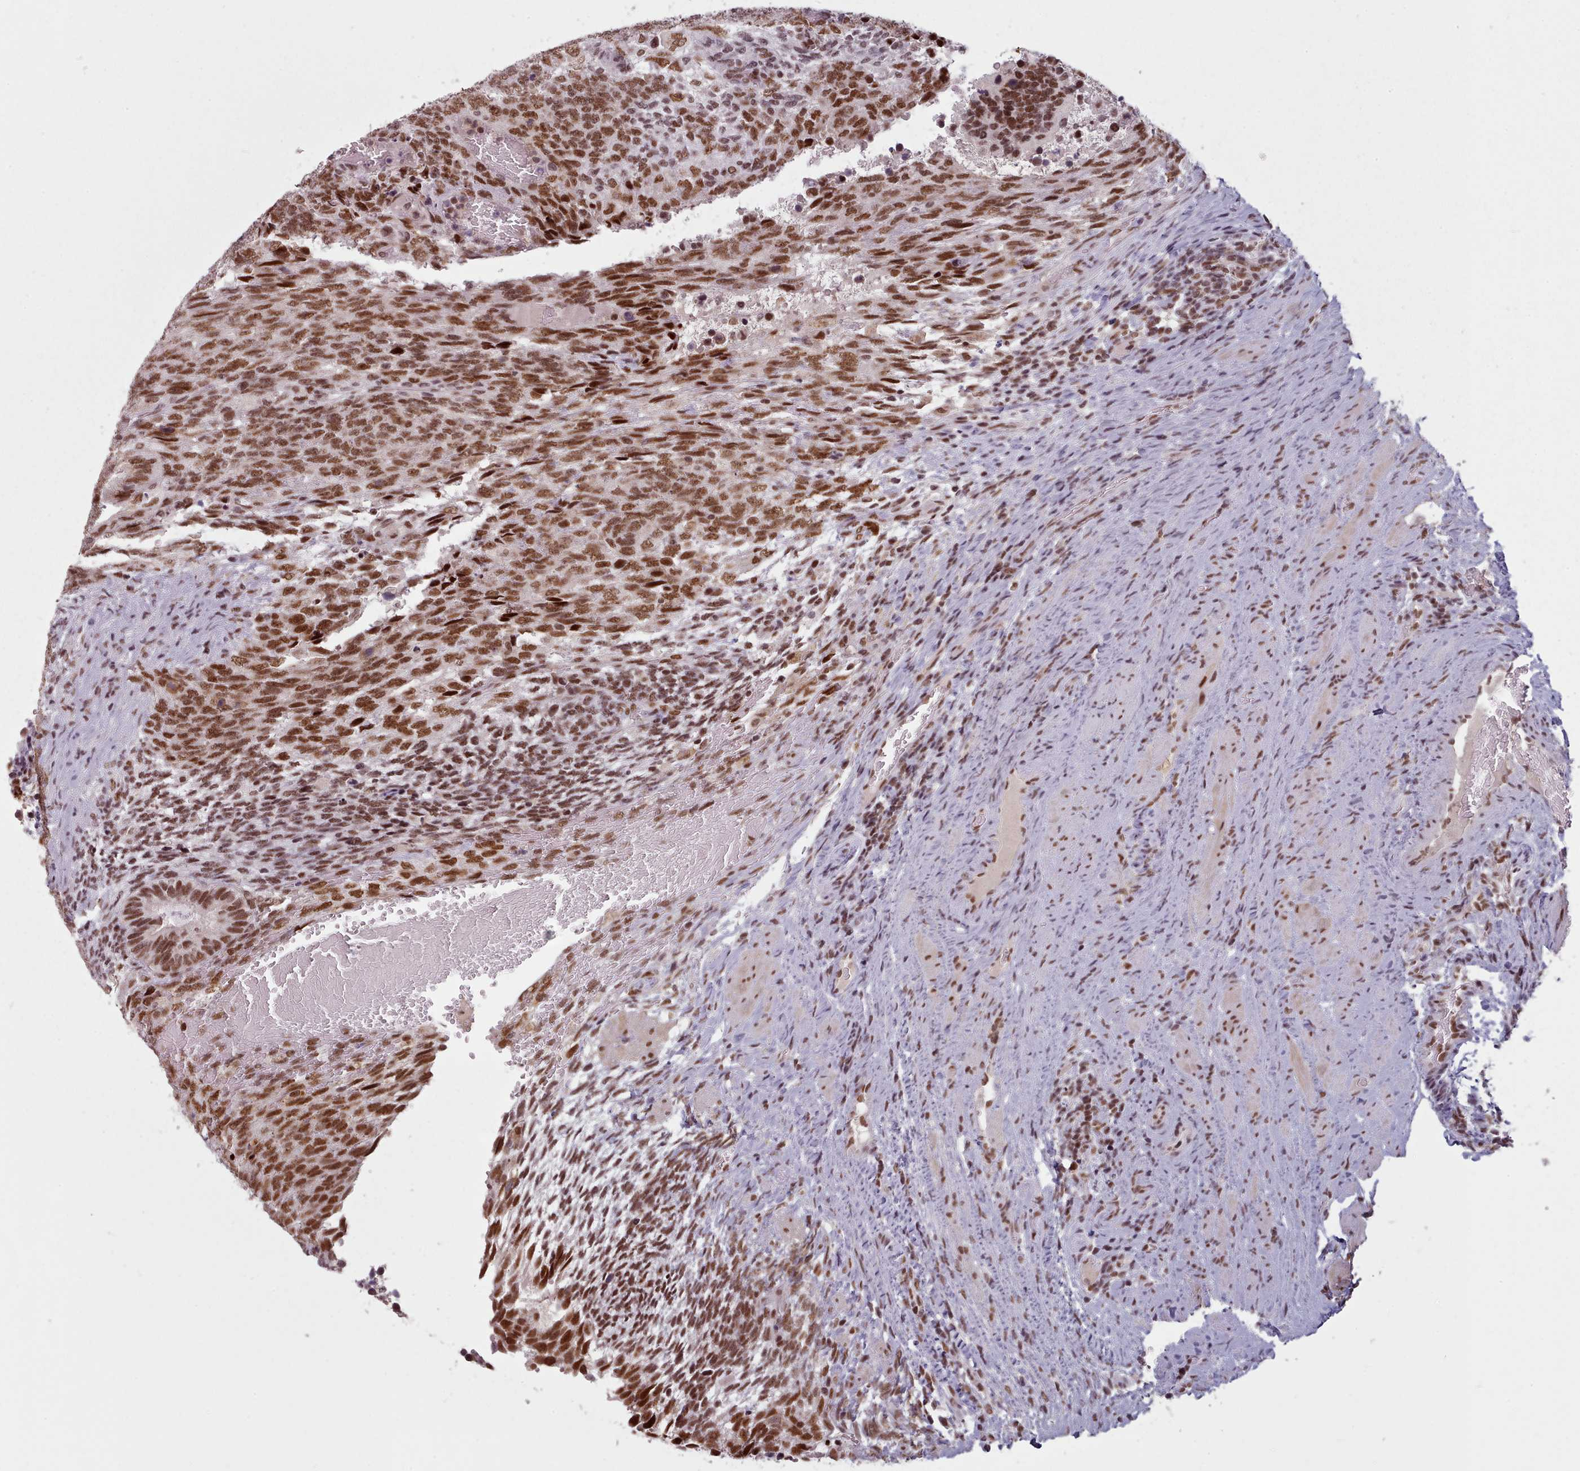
{"staining": {"intensity": "strong", "quantity": ">75%", "location": "nuclear"}, "tissue": "testis cancer", "cell_type": "Tumor cells", "image_type": "cancer", "snomed": [{"axis": "morphology", "description": "Carcinoma, Embryonal, NOS"}, {"axis": "topography", "description": "Testis"}], "caption": "Human embryonal carcinoma (testis) stained for a protein (brown) exhibits strong nuclear positive positivity in about >75% of tumor cells.", "gene": "SRSF9", "patient": {"sex": "male", "age": 23}}